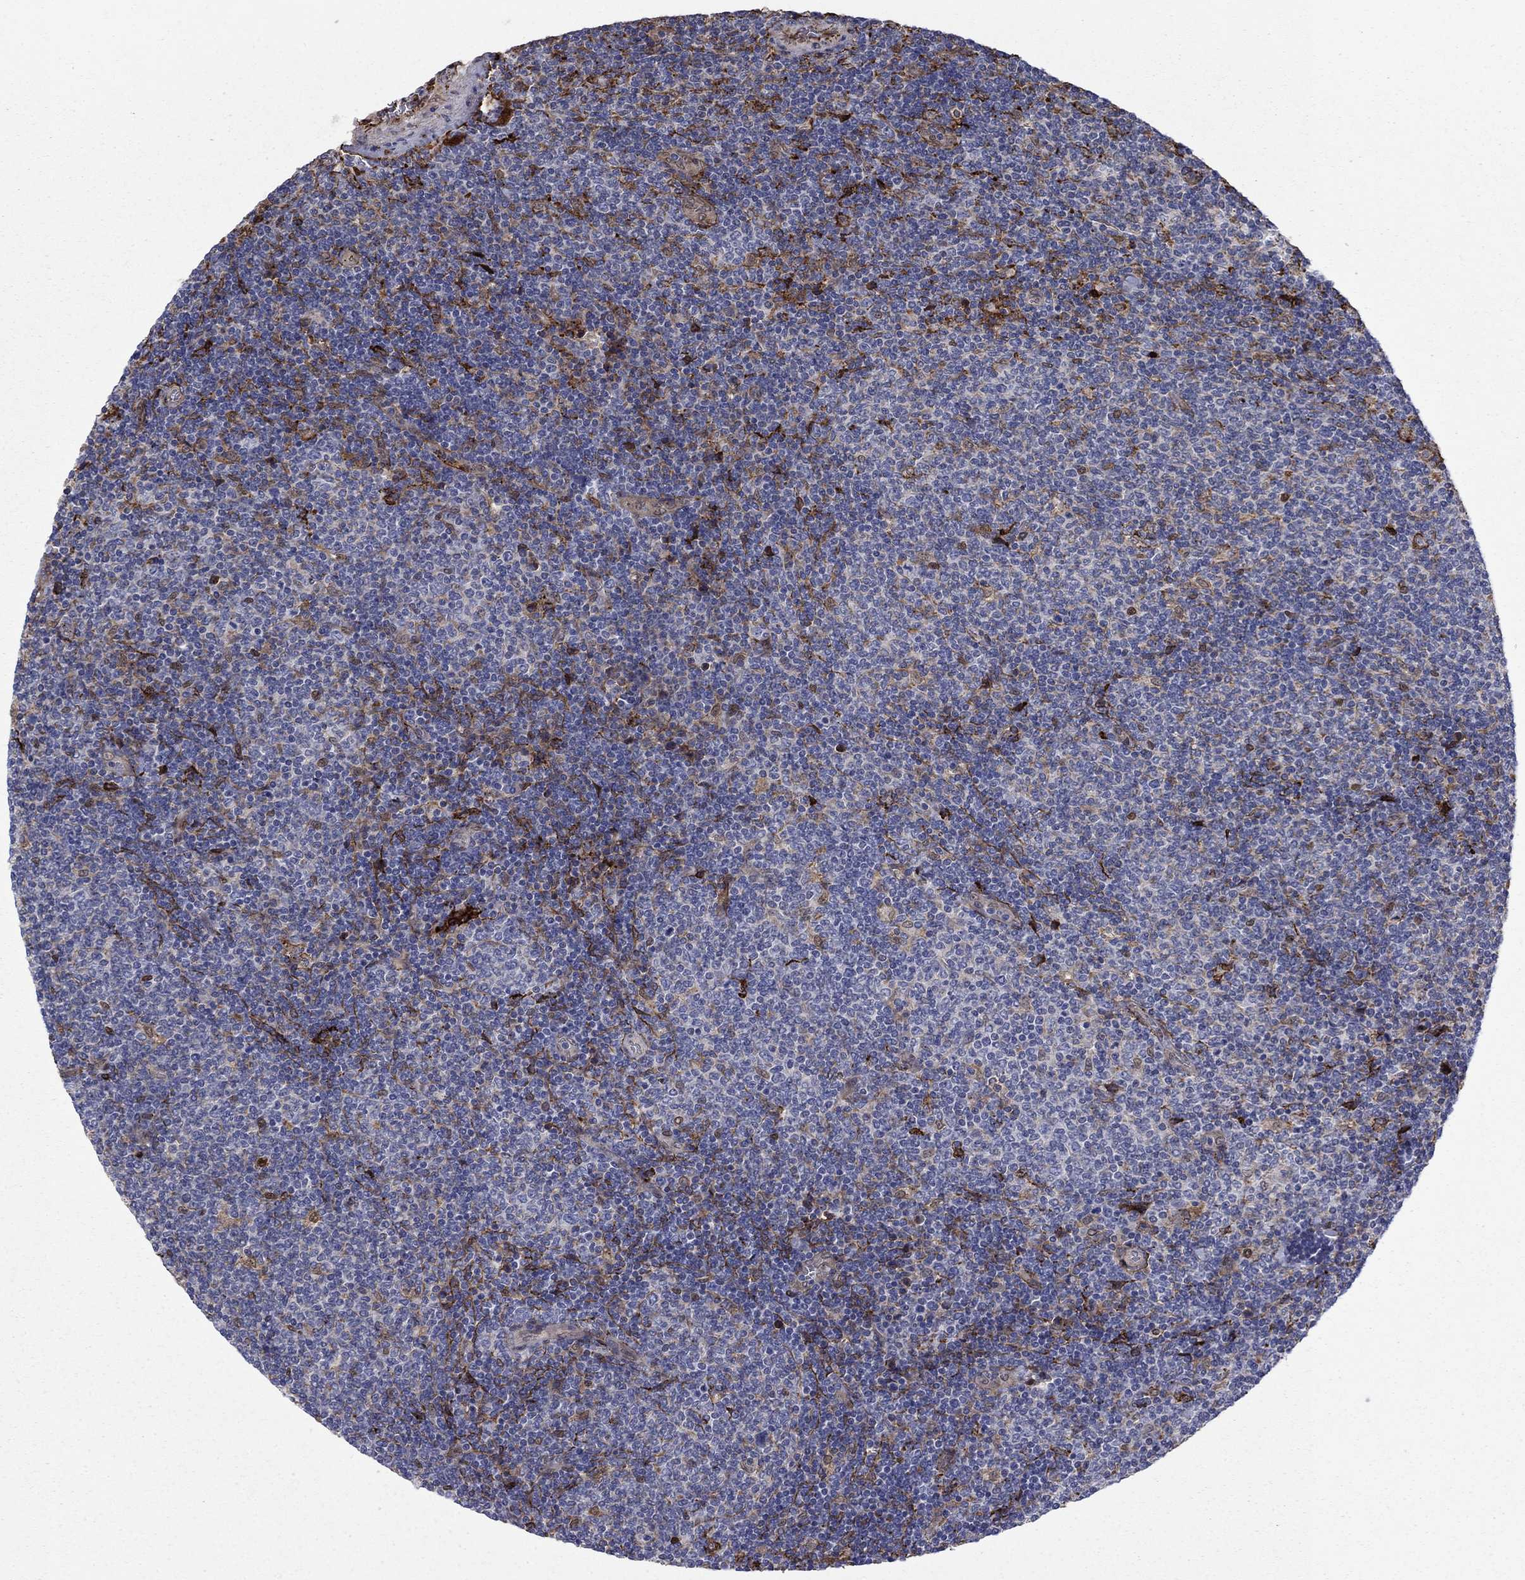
{"staining": {"intensity": "negative", "quantity": "none", "location": "none"}, "tissue": "lymphoma", "cell_type": "Tumor cells", "image_type": "cancer", "snomed": [{"axis": "morphology", "description": "Malignant lymphoma, non-Hodgkin's type, Low grade"}, {"axis": "topography", "description": "Lymph node"}], "caption": "Tumor cells show no significant protein staining in lymphoma. (DAB (3,3'-diaminobenzidine) immunohistochemistry, high magnification).", "gene": "PLAU", "patient": {"sex": "male", "age": 52}}